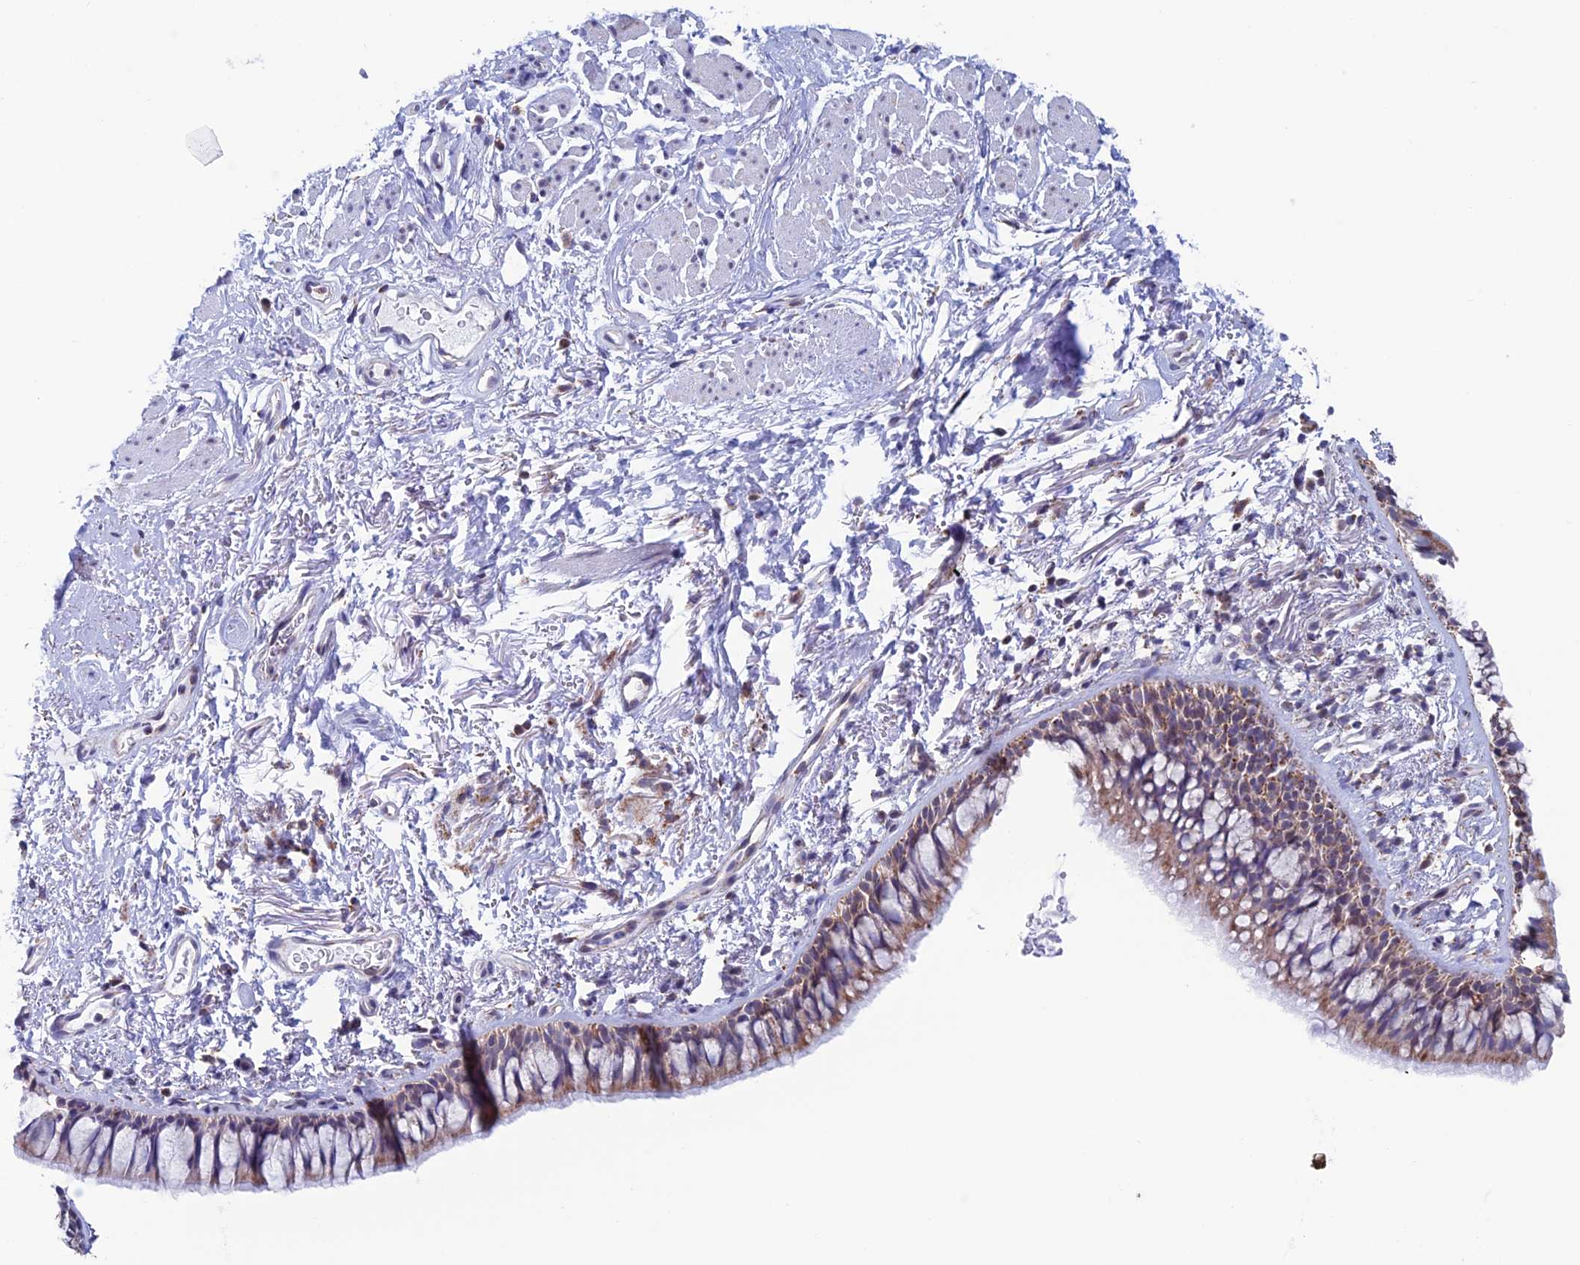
{"staining": {"intensity": "moderate", "quantity": ">75%", "location": "cytoplasmic/membranous"}, "tissue": "bronchus", "cell_type": "Respiratory epithelial cells", "image_type": "normal", "snomed": [{"axis": "morphology", "description": "Normal tissue, NOS"}, {"axis": "topography", "description": "Cartilage tissue"}, {"axis": "topography", "description": "Bronchus"}], "caption": "Respiratory epithelial cells show medium levels of moderate cytoplasmic/membranous staining in about >75% of cells in normal bronchus. (DAB (3,3'-diaminobenzidine) = brown stain, brightfield microscopy at high magnification).", "gene": "ZNG1A", "patient": {"sex": "female", "age": 73}}